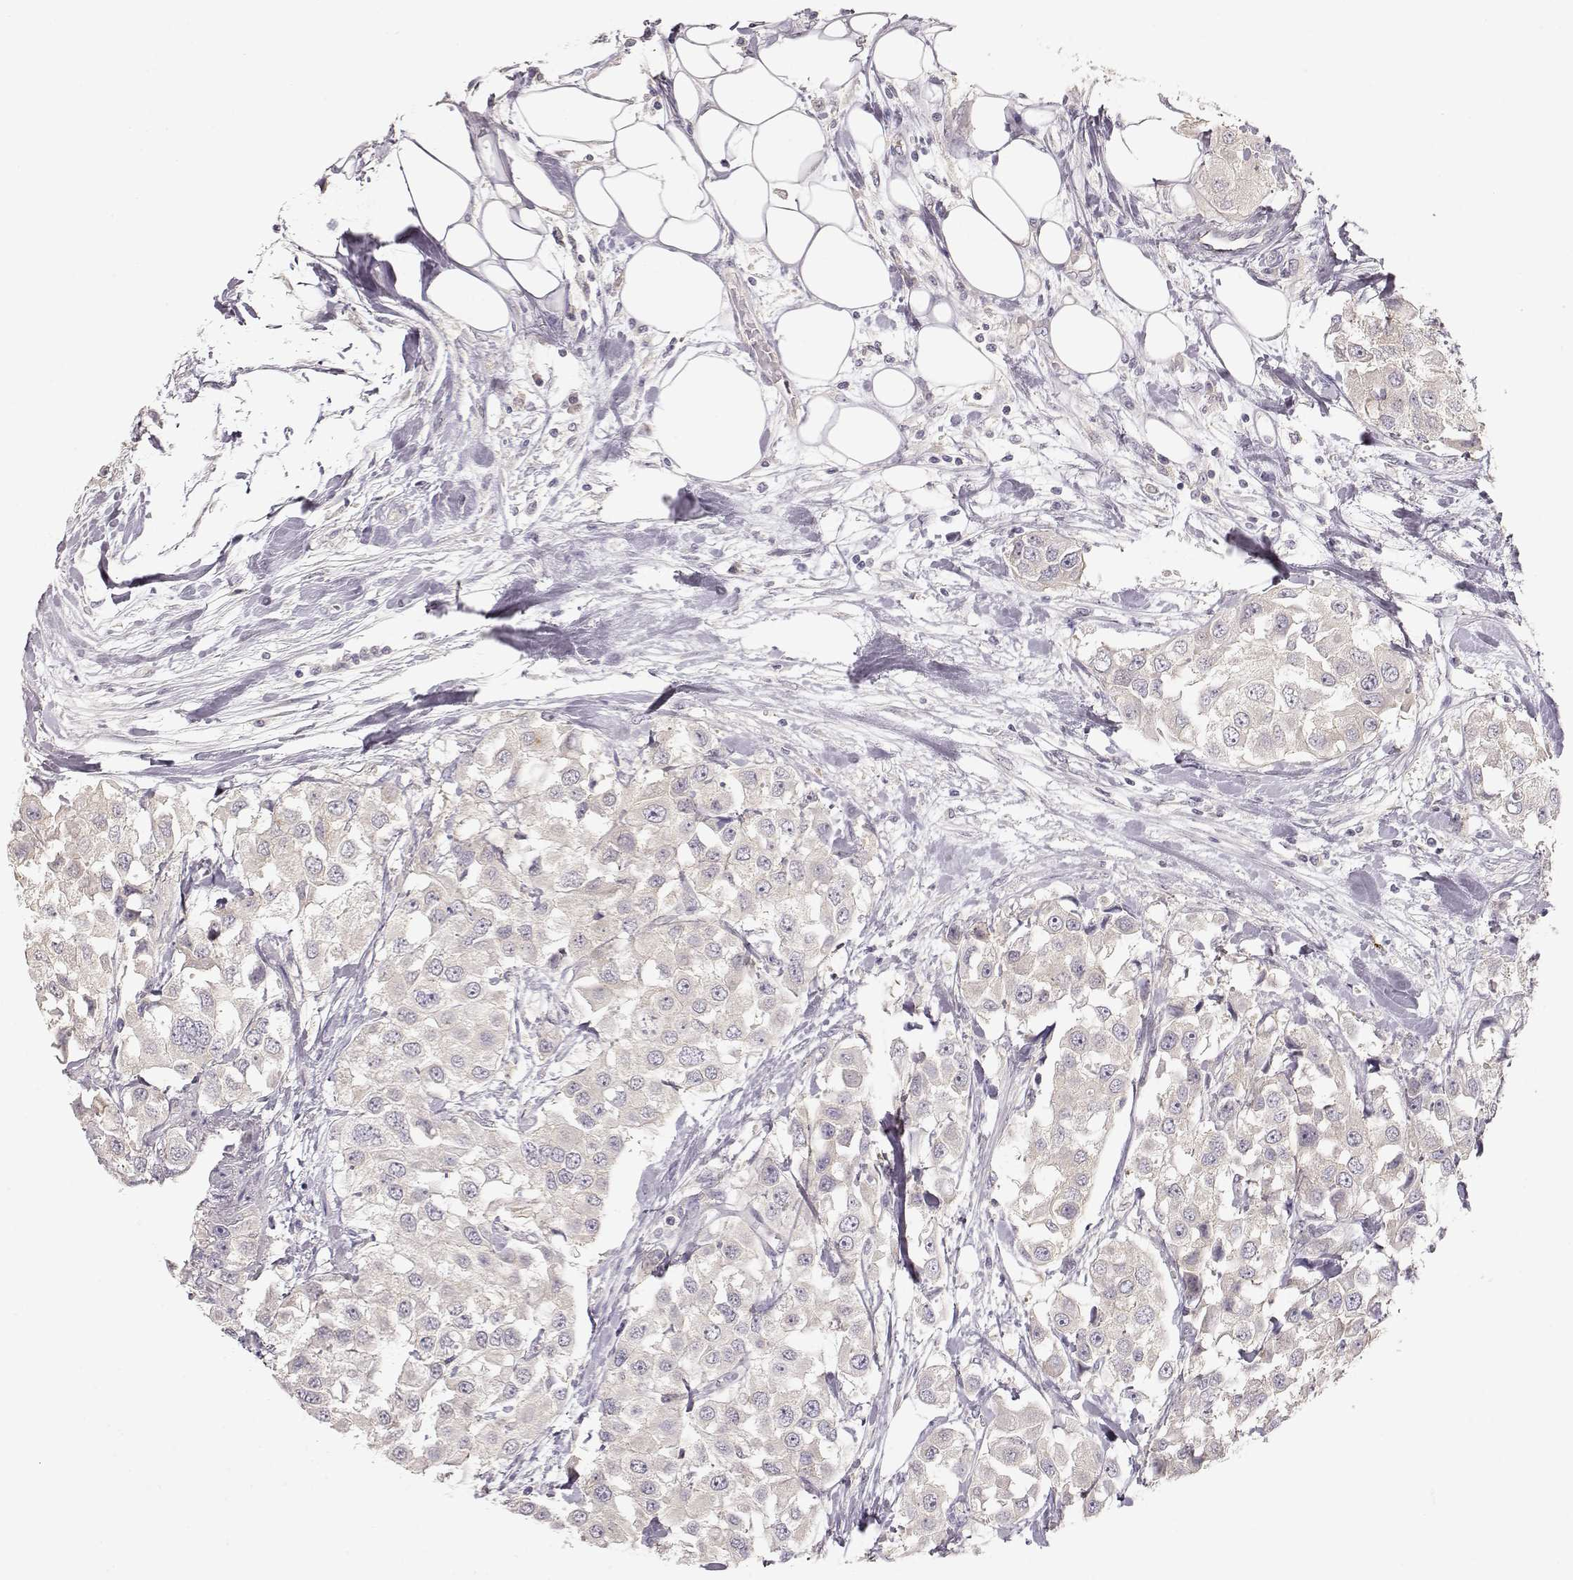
{"staining": {"intensity": "weak", "quantity": "25%-75%", "location": "cytoplasmic/membranous"}, "tissue": "urothelial cancer", "cell_type": "Tumor cells", "image_type": "cancer", "snomed": [{"axis": "morphology", "description": "Urothelial carcinoma, High grade"}, {"axis": "topography", "description": "Urinary bladder"}], "caption": "Tumor cells demonstrate low levels of weak cytoplasmic/membranous staining in about 25%-75% of cells in urothelial carcinoma (high-grade).", "gene": "ARHGAP8", "patient": {"sex": "female", "age": 64}}